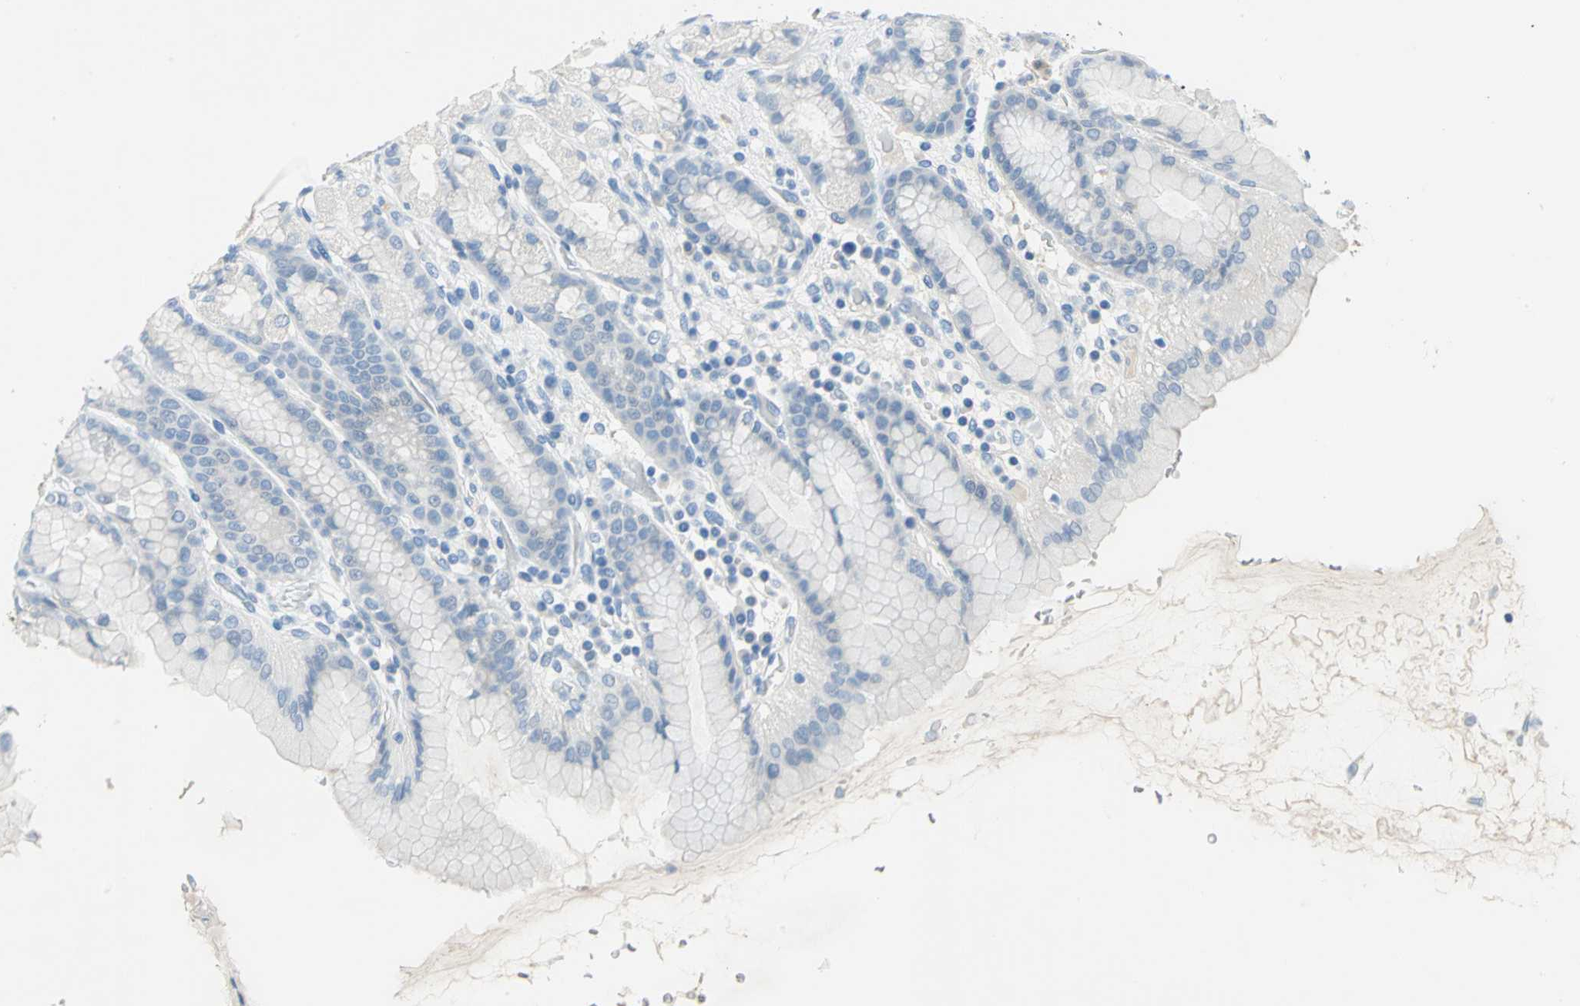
{"staining": {"intensity": "weak", "quantity": "<25%", "location": "cytoplasmic/membranous"}, "tissue": "stomach", "cell_type": "Glandular cells", "image_type": "normal", "snomed": [{"axis": "morphology", "description": "Normal tissue, NOS"}, {"axis": "topography", "description": "Stomach, upper"}], "caption": "Protein analysis of unremarkable stomach displays no significant expression in glandular cells. Nuclei are stained in blue.", "gene": "PKLR", "patient": {"sex": "male", "age": 68}}